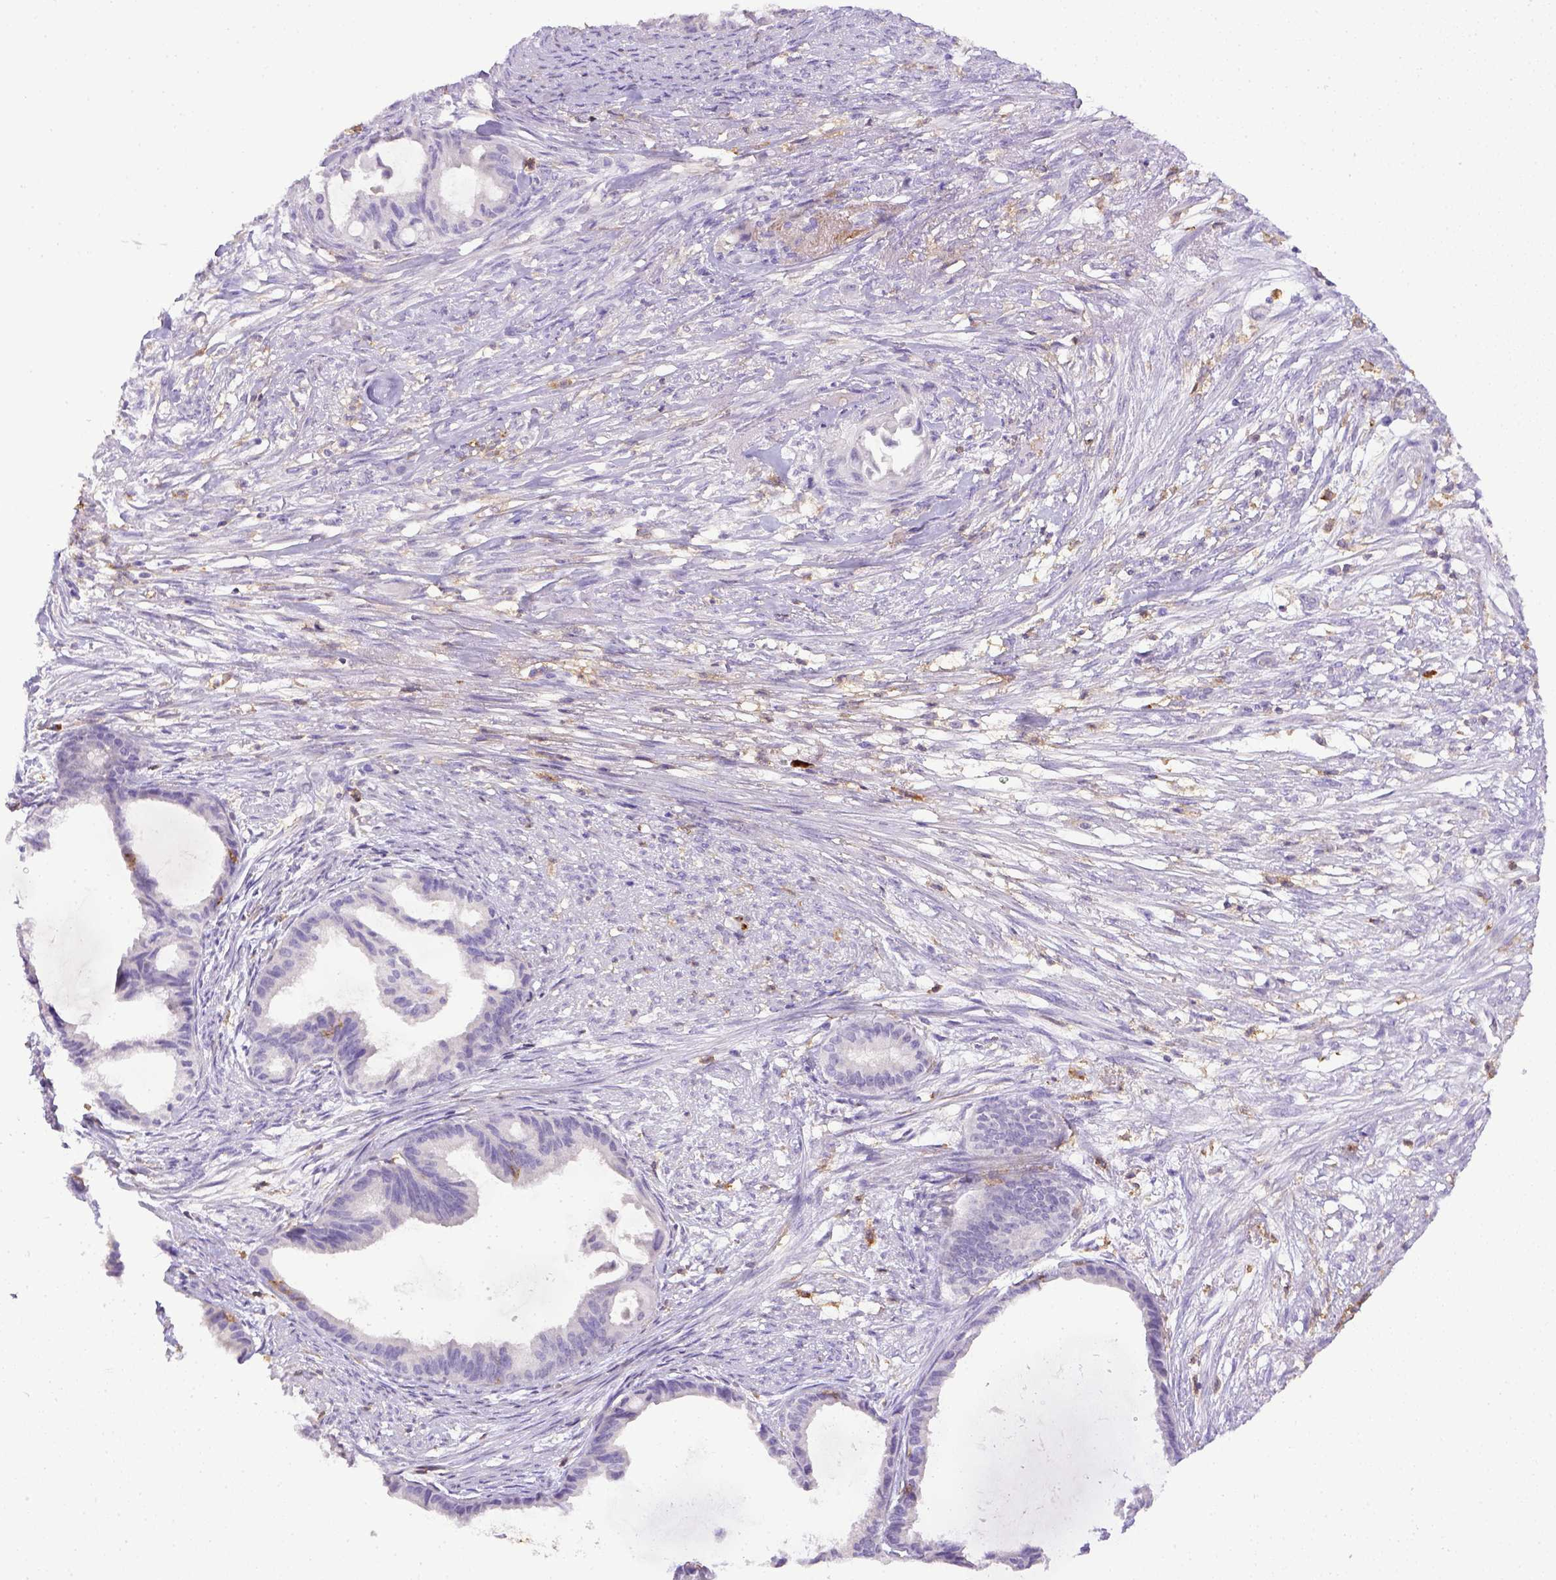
{"staining": {"intensity": "negative", "quantity": "none", "location": "none"}, "tissue": "endometrial cancer", "cell_type": "Tumor cells", "image_type": "cancer", "snomed": [{"axis": "morphology", "description": "Adenocarcinoma, NOS"}, {"axis": "topography", "description": "Endometrium"}], "caption": "Immunohistochemistry (IHC) micrograph of neoplastic tissue: human endometrial cancer (adenocarcinoma) stained with DAB (3,3'-diaminobenzidine) demonstrates no significant protein positivity in tumor cells.", "gene": "ITGAM", "patient": {"sex": "female", "age": 86}}